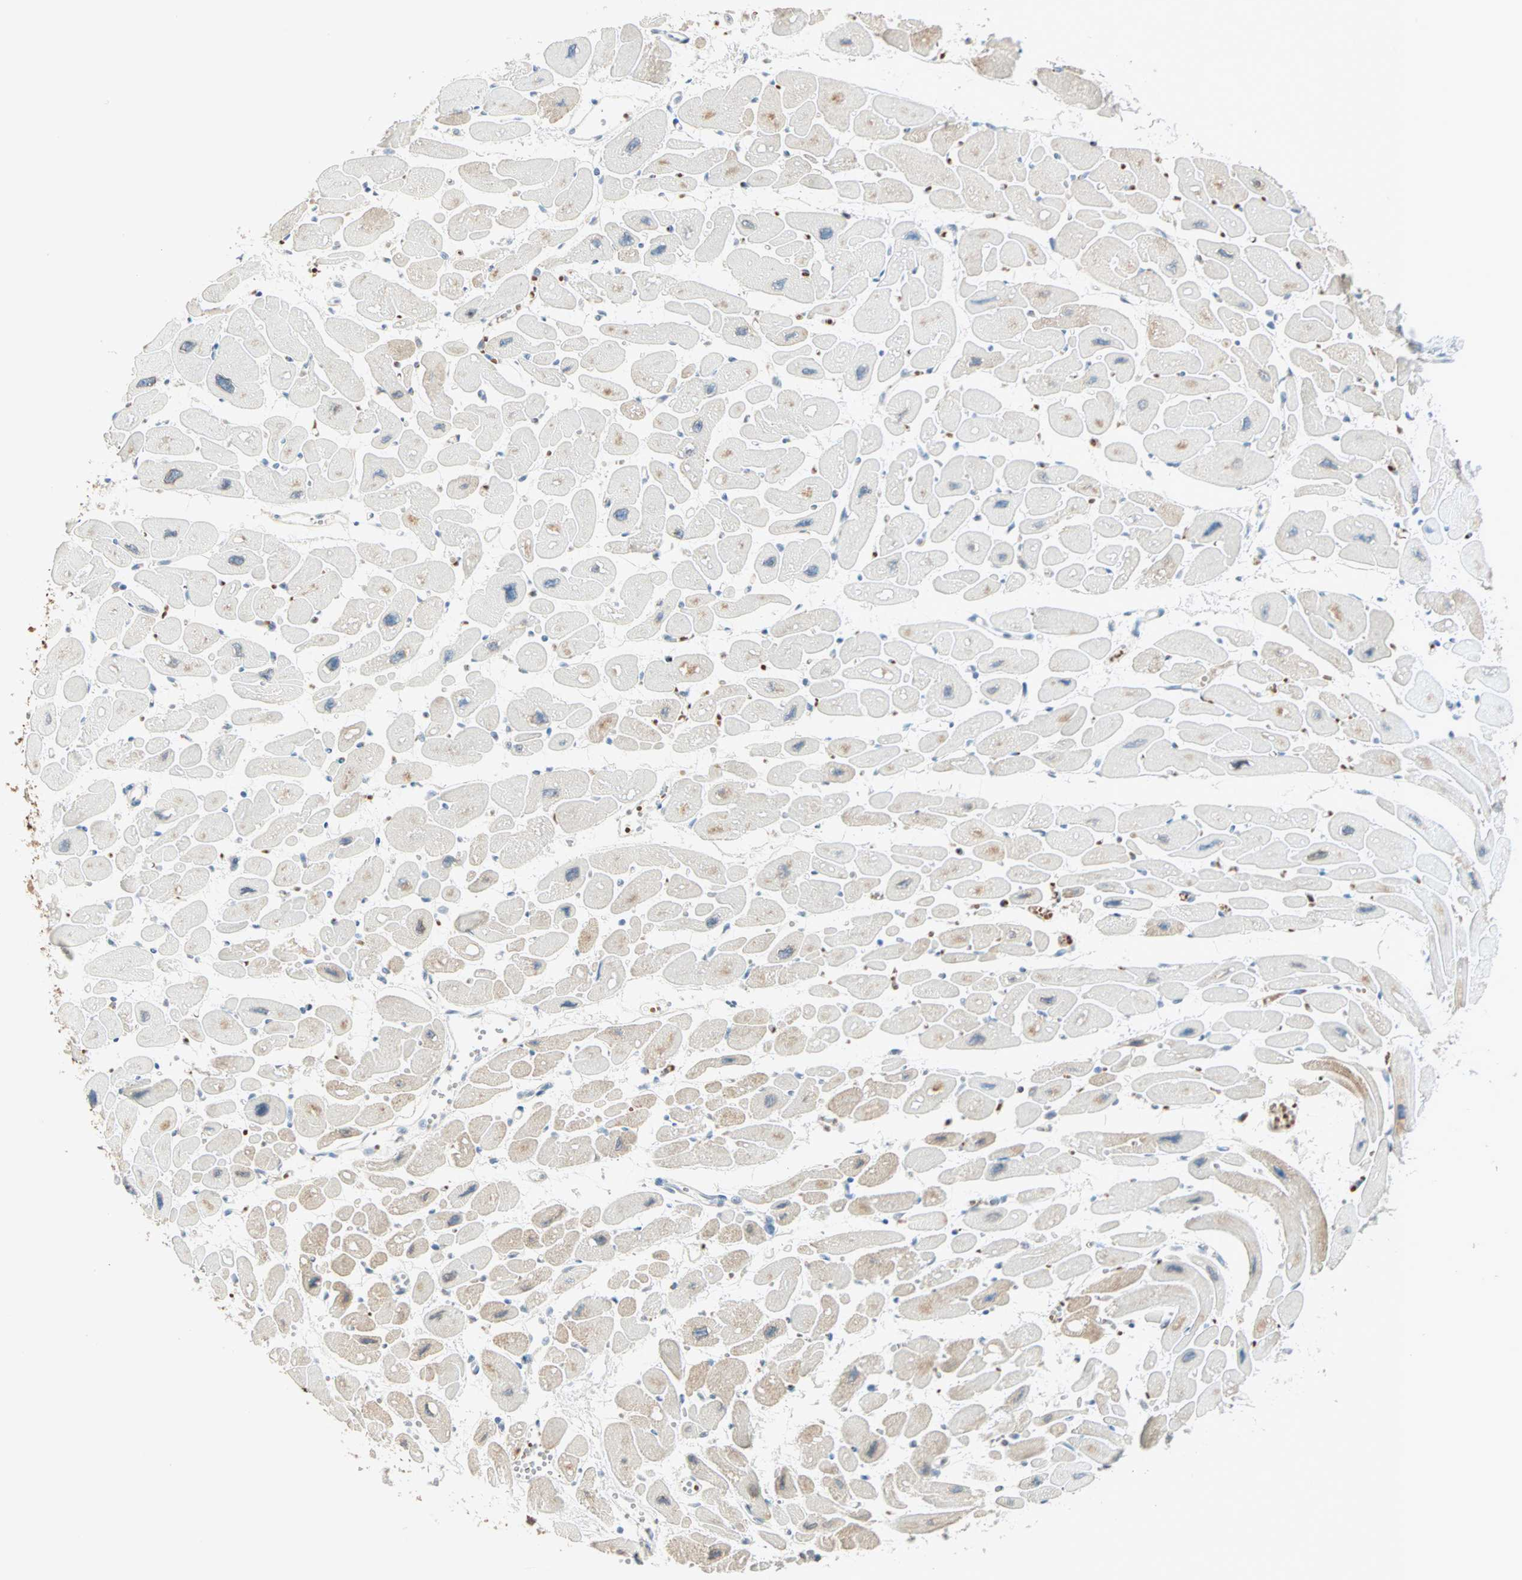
{"staining": {"intensity": "weak", "quantity": "25%-75%", "location": "cytoplasmic/membranous,nuclear"}, "tissue": "heart muscle", "cell_type": "Cardiomyocytes", "image_type": "normal", "snomed": [{"axis": "morphology", "description": "Normal tissue, NOS"}, {"axis": "topography", "description": "Heart"}], "caption": "The micrograph displays immunohistochemical staining of benign heart muscle. There is weak cytoplasmic/membranous,nuclear staining is identified in approximately 25%-75% of cardiomyocytes. The staining was performed using DAB (3,3'-diaminobenzidine) to visualize the protein expression in brown, while the nuclei were stained in blue with hematoxylin (Magnification: 20x).", "gene": "BCAN", "patient": {"sex": "female", "age": 54}}